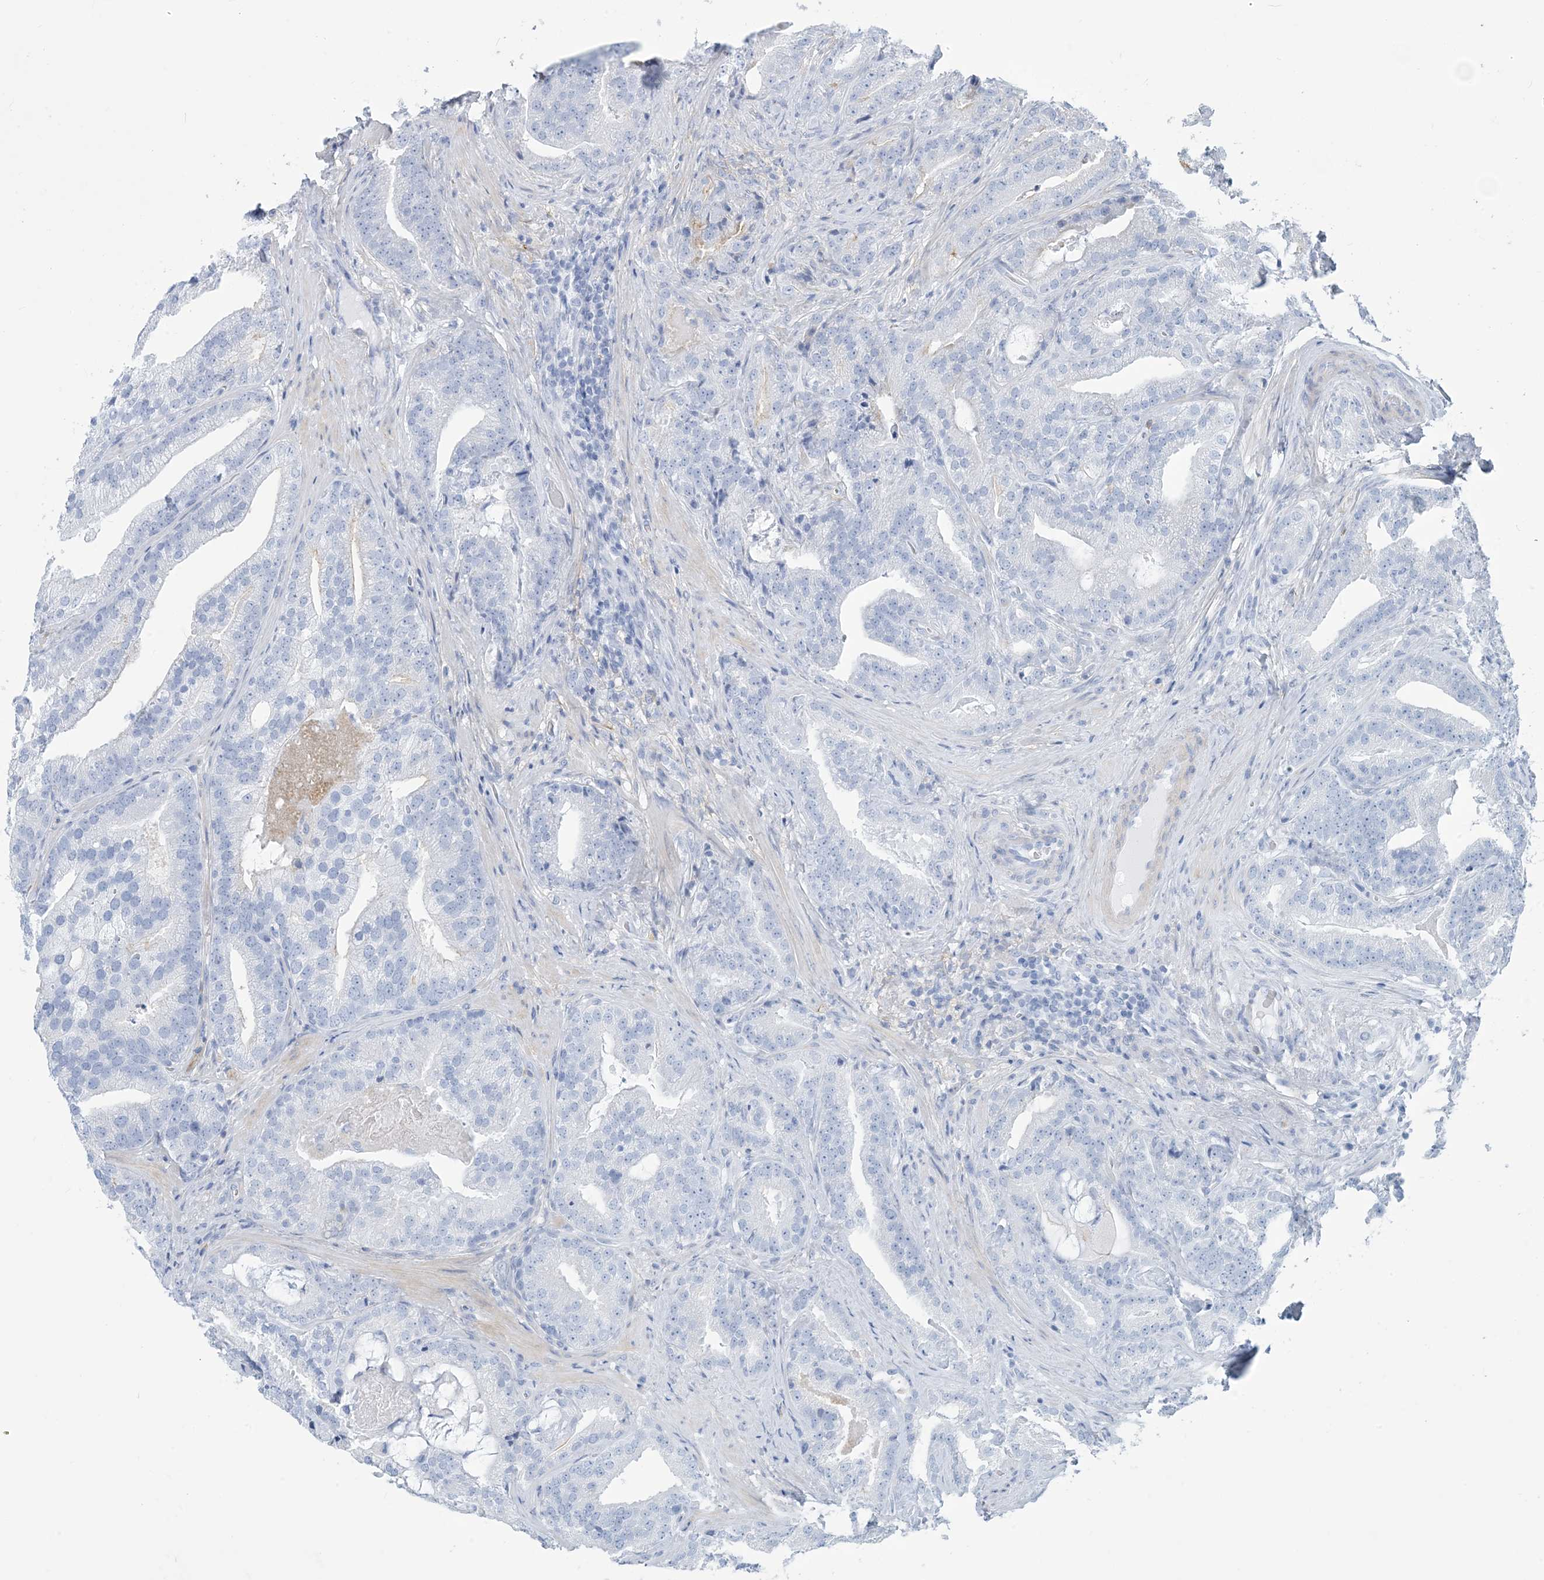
{"staining": {"intensity": "negative", "quantity": "none", "location": "none"}, "tissue": "prostate cancer", "cell_type": "Tumor cells", "image_type": "cancer", "snomed": [{"axis": "morphology", "description": "Adenocarcinoma, Low grade"}, {"axis": "topography", "description": "Prostate"}], "caption": "Tumor cells are negative for brown protein staining in prostate low-grade adenocarcinoma.", "gene": "MOXD1", "patient": {"sex": "male", "age": 67}}